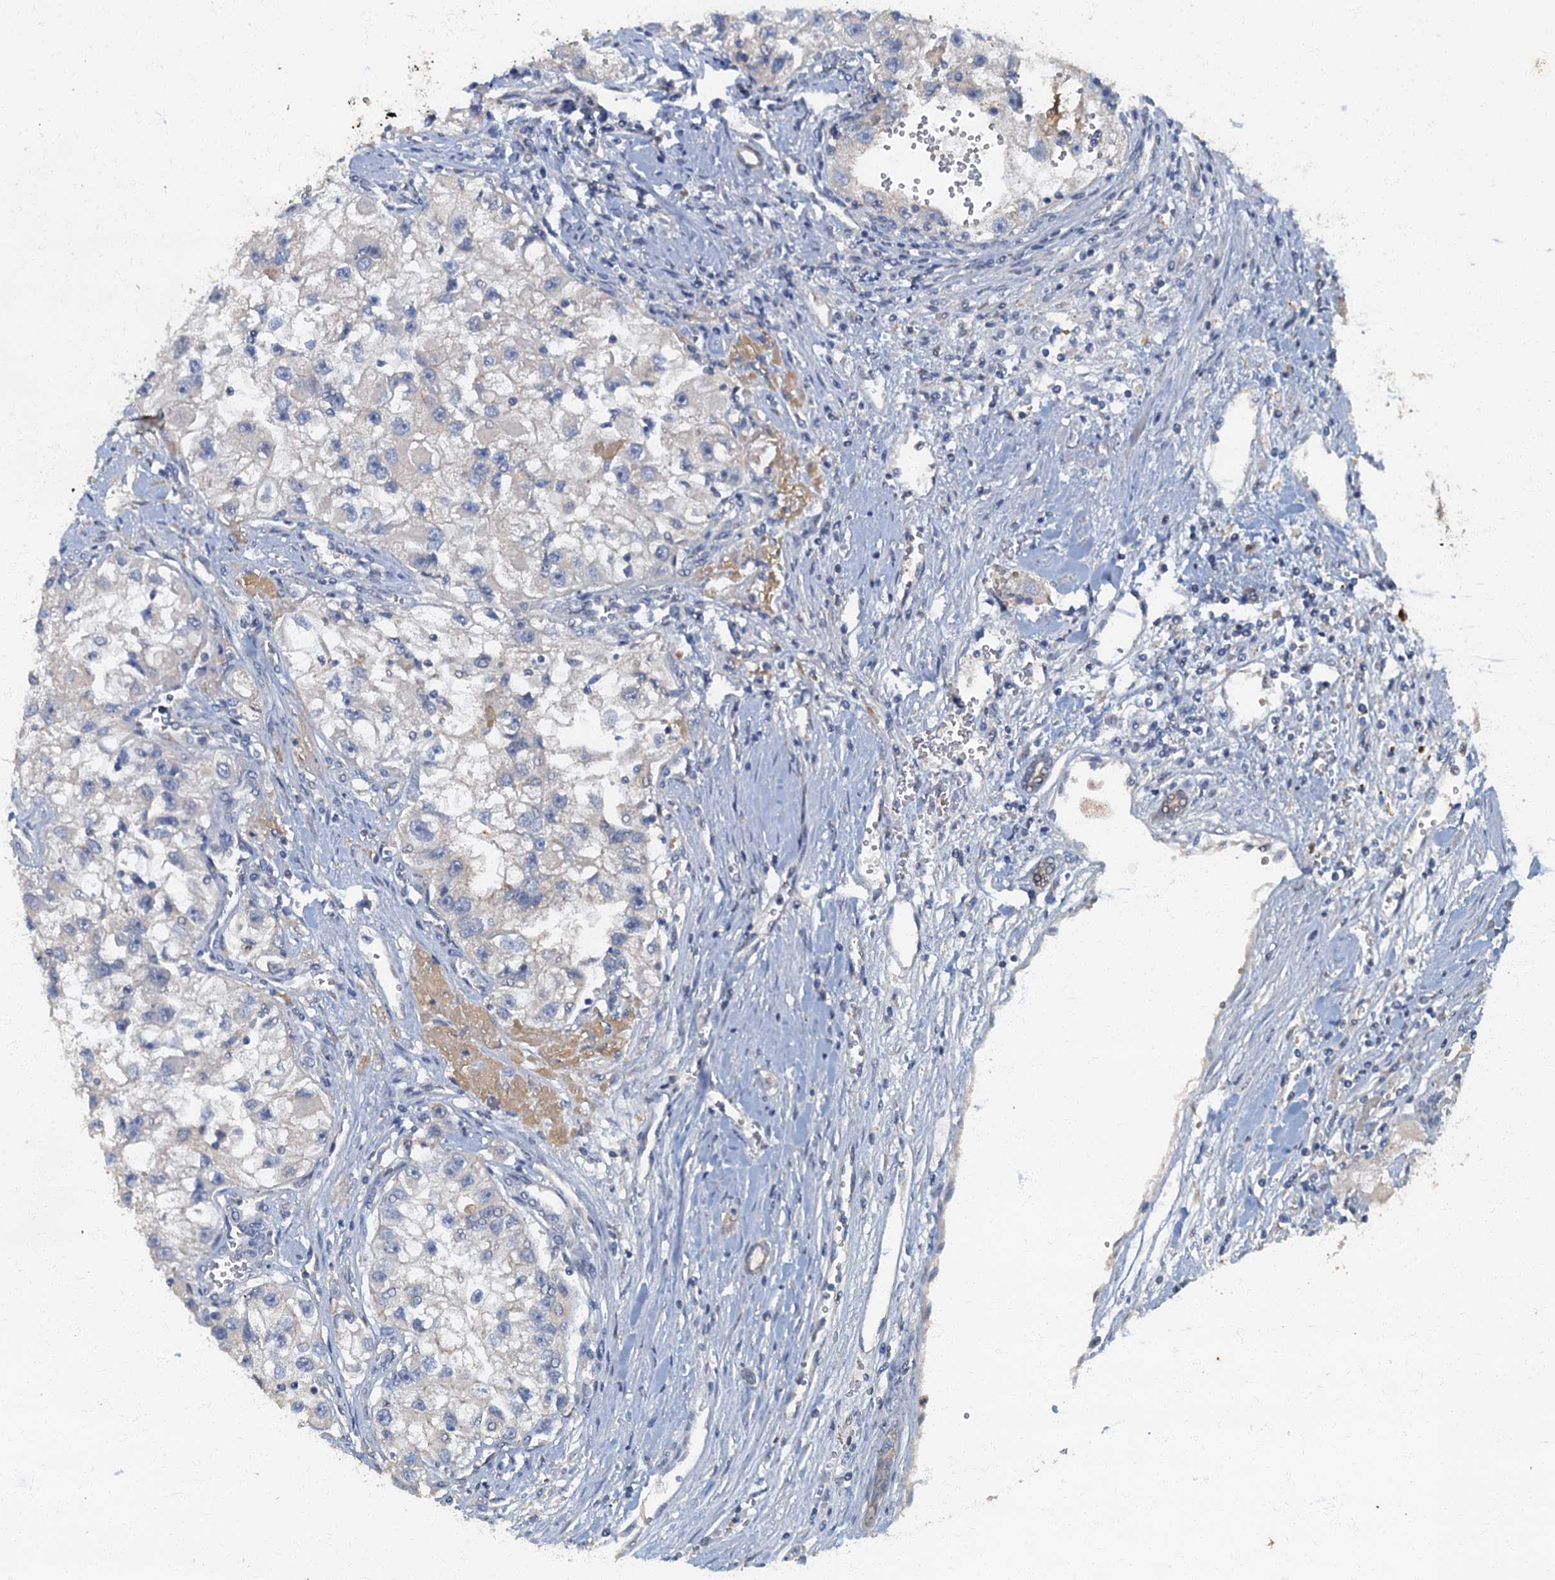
{"staining": {"intensity": "negative", "quantity": "none", "location": "none"}, "tissue": "renal cancer", "cell_type": "Tumor cells", "image_type": "cancer", "snomed": [{"axis": "morphology", "description": "Adenocarcinoma, NOS"}, {"axis": "topography", "description": "Kidney"}], "caption": "Adenocarcinoma (renal) was stained to show a protein in brown. There is no significant positivity in tumor cells.", "gene": "ARL11", "patient": {"sex": "male", "age": 63}}